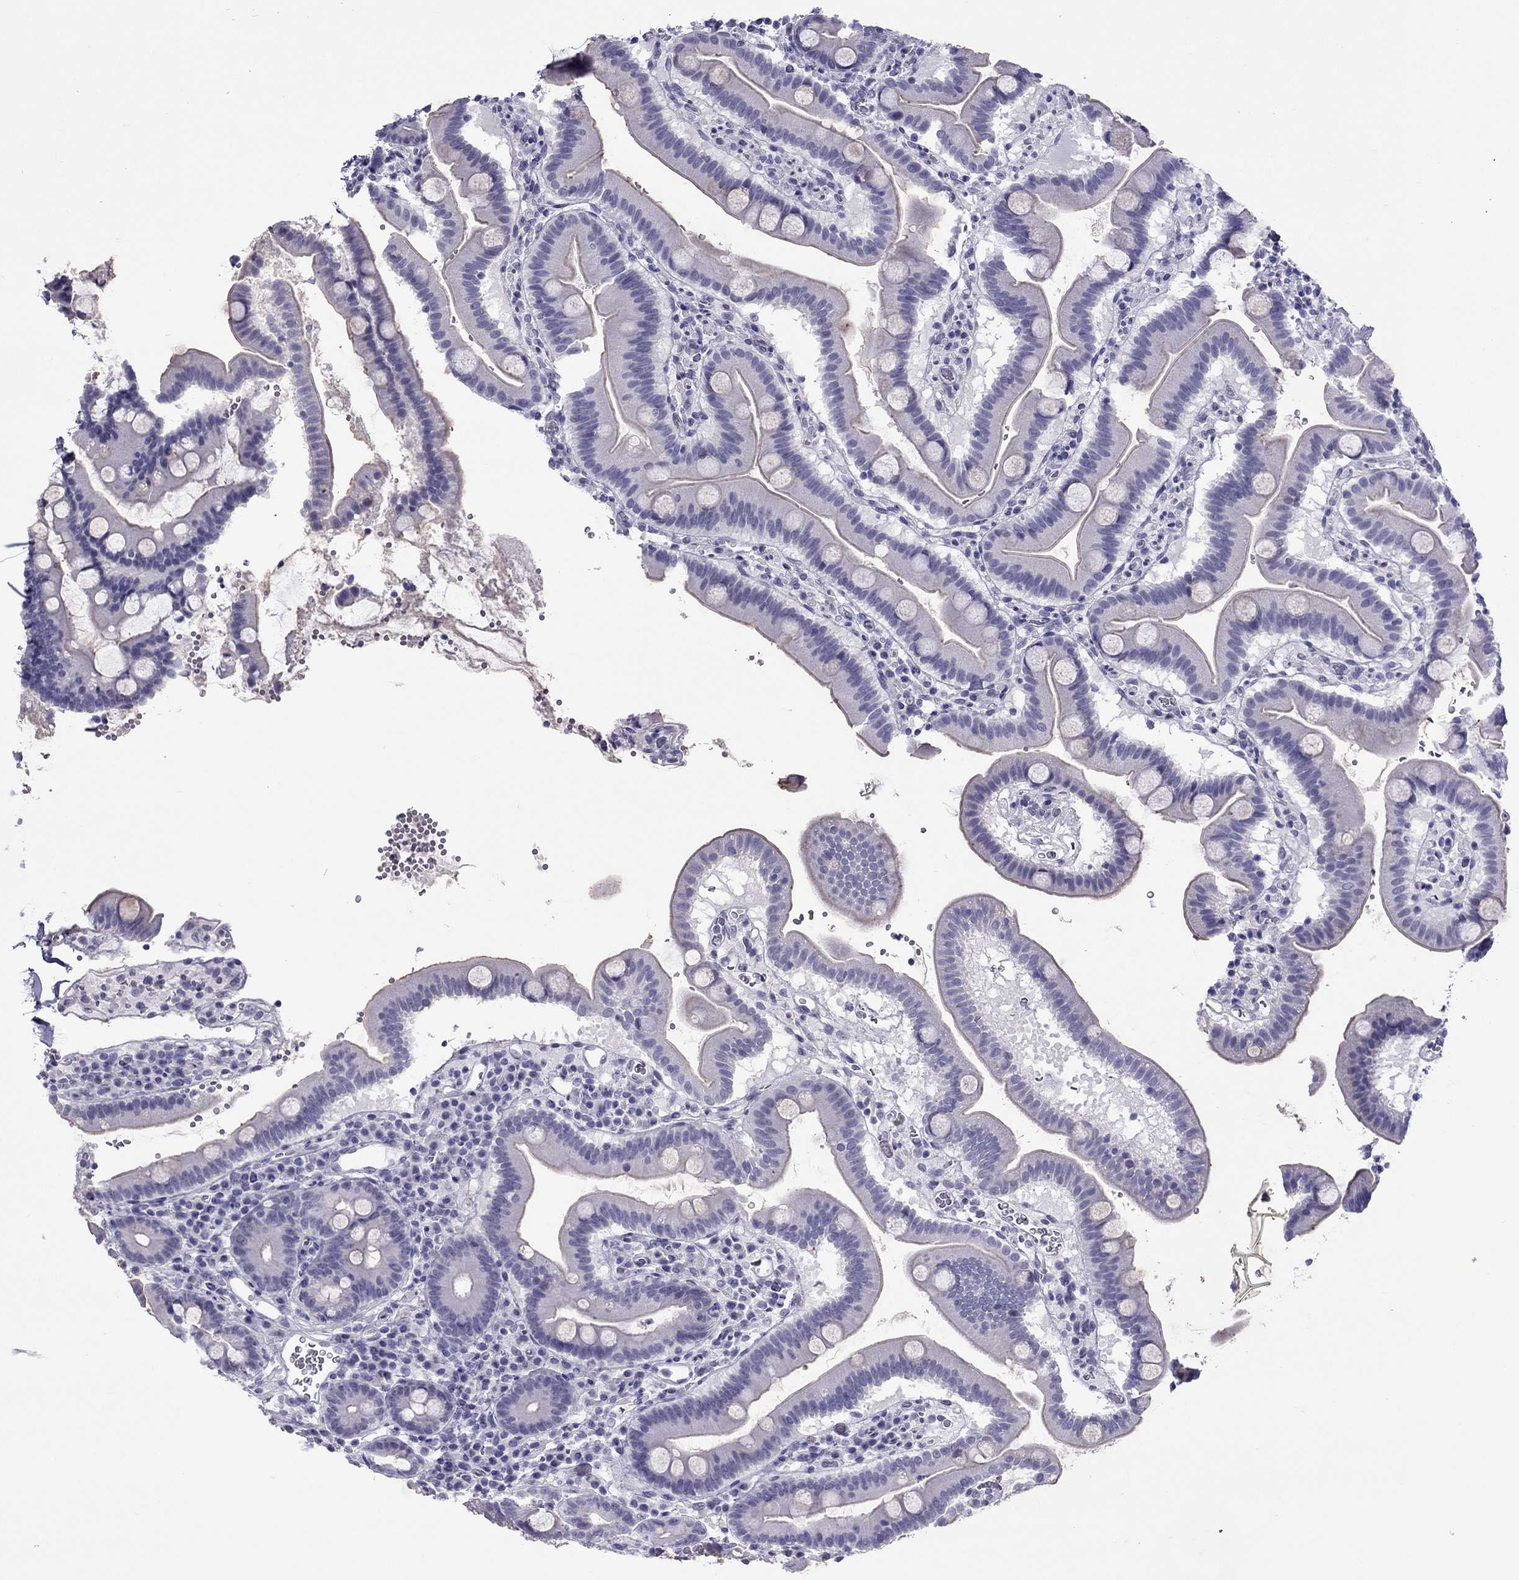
{"staining": {"intensity": "negative", "quantity": "none", "location": "none"}, "tissue": "duodenum", "cell_type": "Glandular cells", "image_type": "normal", "snomed": [{"axis": "morphology", "description": "Normal tissue, NOS"}, {"axis": "topography", "description": "Duodenum"}], "caption": "A high-resolution histopathology image shows immunohistochemistry staining of unremarkable duodenum, which exhibits no significant positivity in glandular cells.", "gene": "CROCC2", "patient": {"sex": "male", "age": 59}}